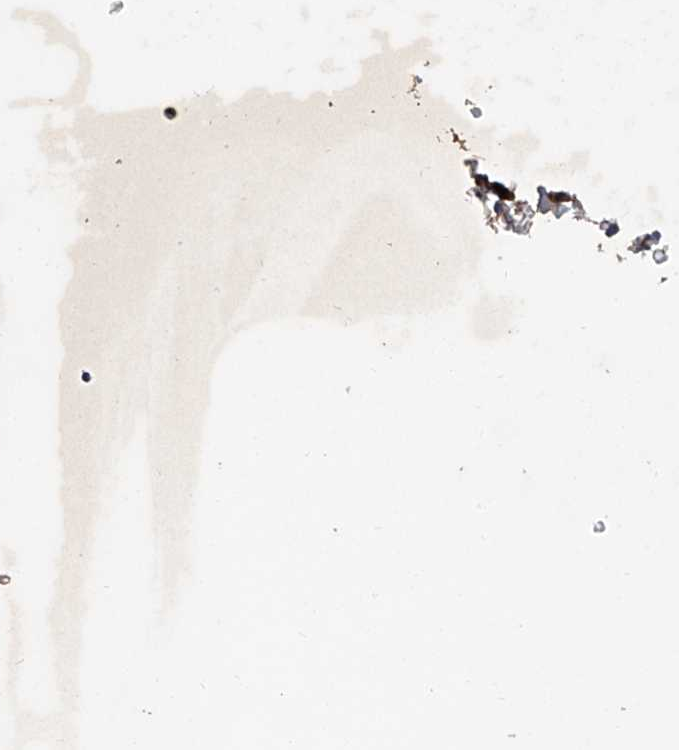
{"staining": {"intensity": "moderate", "quantity": "<25%", "location": "cytoplasmic/membranous"}, "tissue": "bone marrow", "cell_type": "Hematopoietic cells", "image_type": "normal", "snomed": [{"axis": "morphology", "description": "Normal tissue, NOS"}, {"axis": "topography", "description": "Bone marrow"}], "caption": "This image reveals immunohistochemistry staining of normal bone marrow, with low moderate cytoplasmic/membranous staining in approximately <25% of hematopoietic cells.", "gene": "ASCC3", "patient": {"sex": "male", "age": 58}}